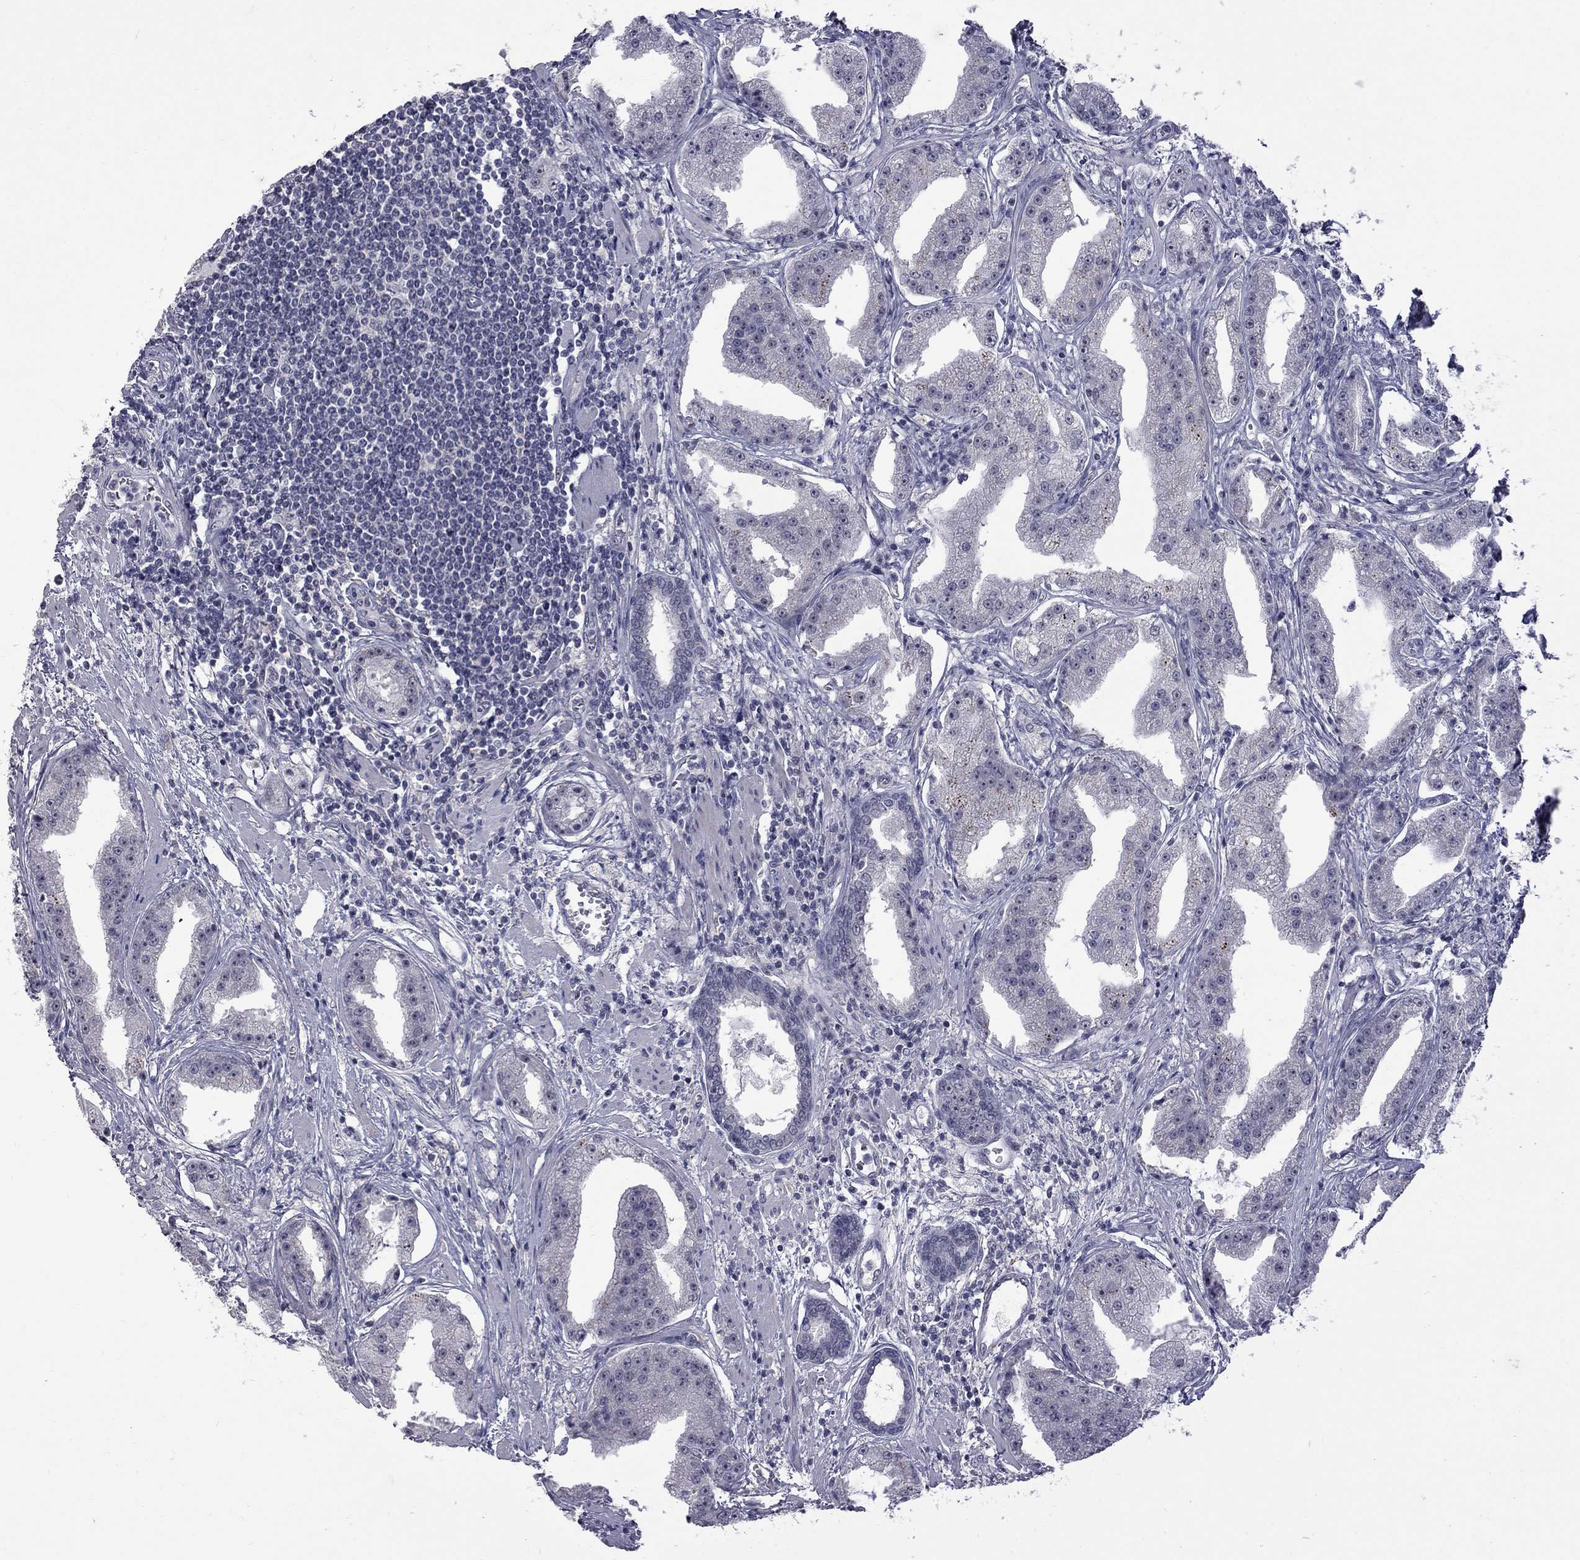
{"staining": {"intensity": "moderate", "quantity": "<25%", "location": "nuclear"}, "tissue": "prostate cancer", "cell_type": "Tumor cells", "image_type": "cancer", "snomed": [{"axis": "morphology", "description": "Adenocarcinoma, Low grade"}, {"axis": "topography", "description": "Prostate"}], "caption": "Protein staining of prostate cancer (adenocarcinoma (low-grade)) tissue shows moderate nuclear expression in about <25% of tumor cells.", "gene": "GSG1L", "patient": {"sex": "male", "age": 62}}